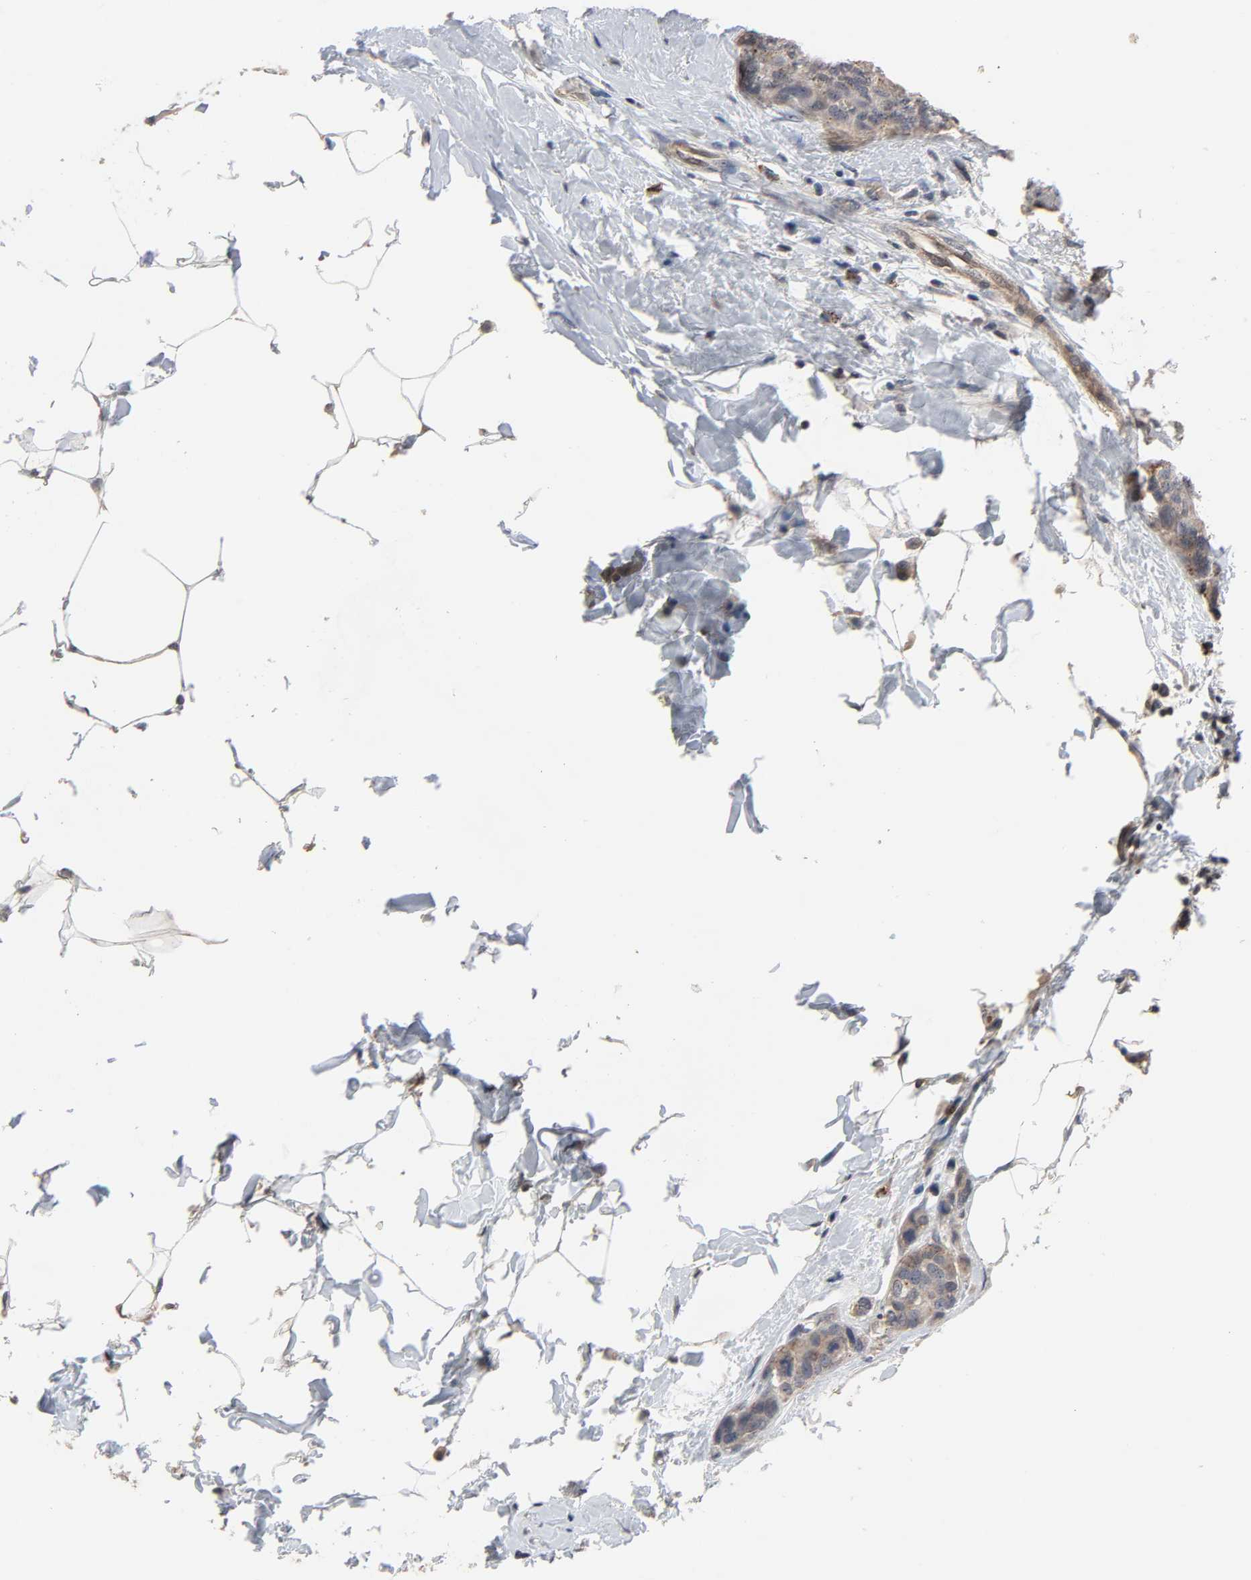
{"staining": {"intensity": "weak", "quantity": ">75%", "location": "cytoplasmic/membranous"}, "tissue": "breast cancer", "cell_type": "Tumor cells", "image_type": "cancer", "snomed": [{"axis": "morphology", "description": "Normal tissue, NOS"}, {"axis": "morphology", "description": "Duct carcinoma"}, {"axis": "topography", "description": "Breast"}], "caption": "Weak cytoplasmic/membranous protein staining is appreciated in approximately >75% of tumor cells in breast cancer (infiltrating ductal carcinoma).", "gene": "CCDC175", "patient": {"sex": "female", "age": 50}}